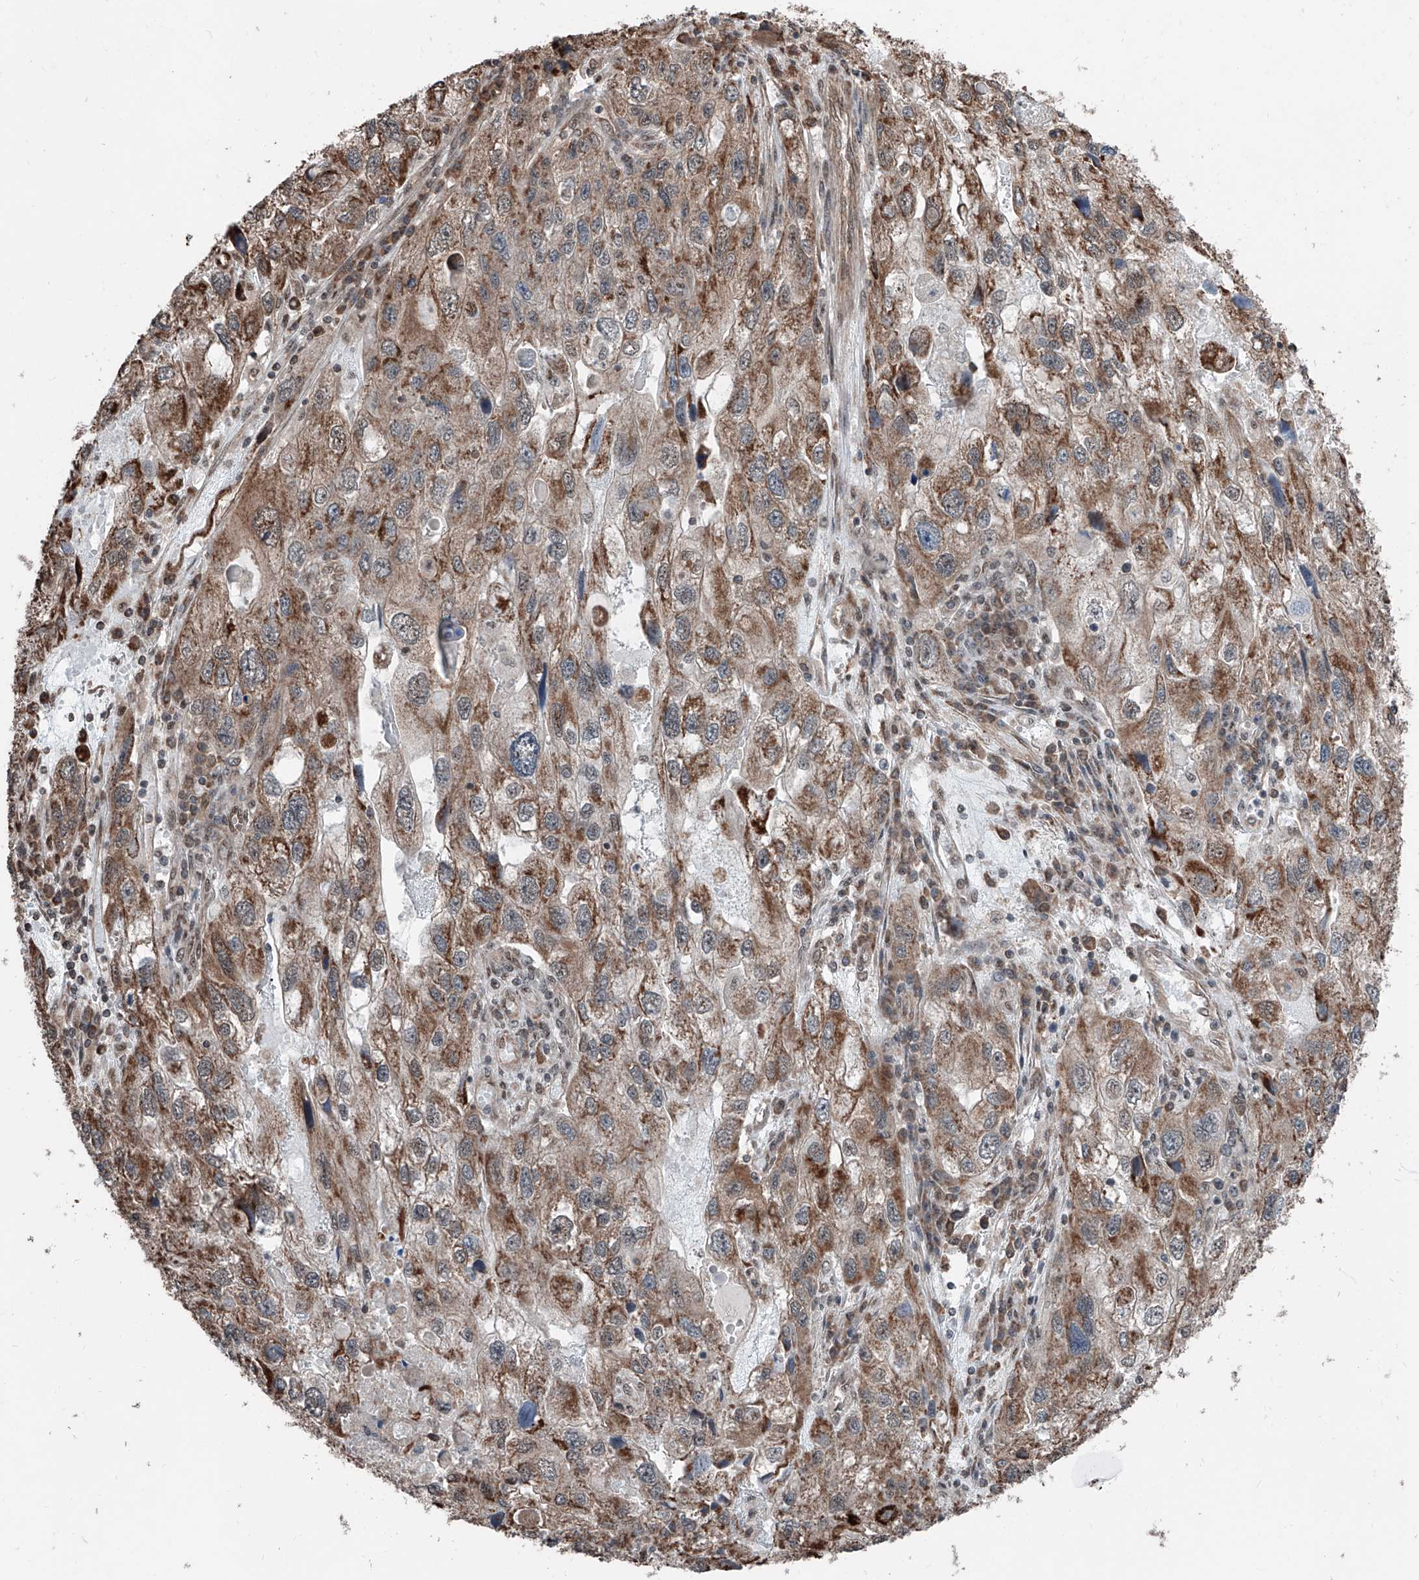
{"staining": {"intensity": "strong", "quantity": "25%-75%", "location": "cytoplasmic/membranous"}, "tissue": "endometrial cancer", "cell_type": "Tumor cells", "image_type": "cancer", "snomed": [{"axis": "morphology", "description": "Adenocarcinoma, NOS"}, {"axis": "topography", "description": "Endometrium"}], "caption": "IHC photomicrograph of human endometrial adenocarcinoma stained for a protein (brown), which exhibits high levels of strong cytoplasmic/membranous expression in approximately 25%-75% of tumor cells.", "gene": "ZNF445", "patient": {"sex": "female", "age": 49}}